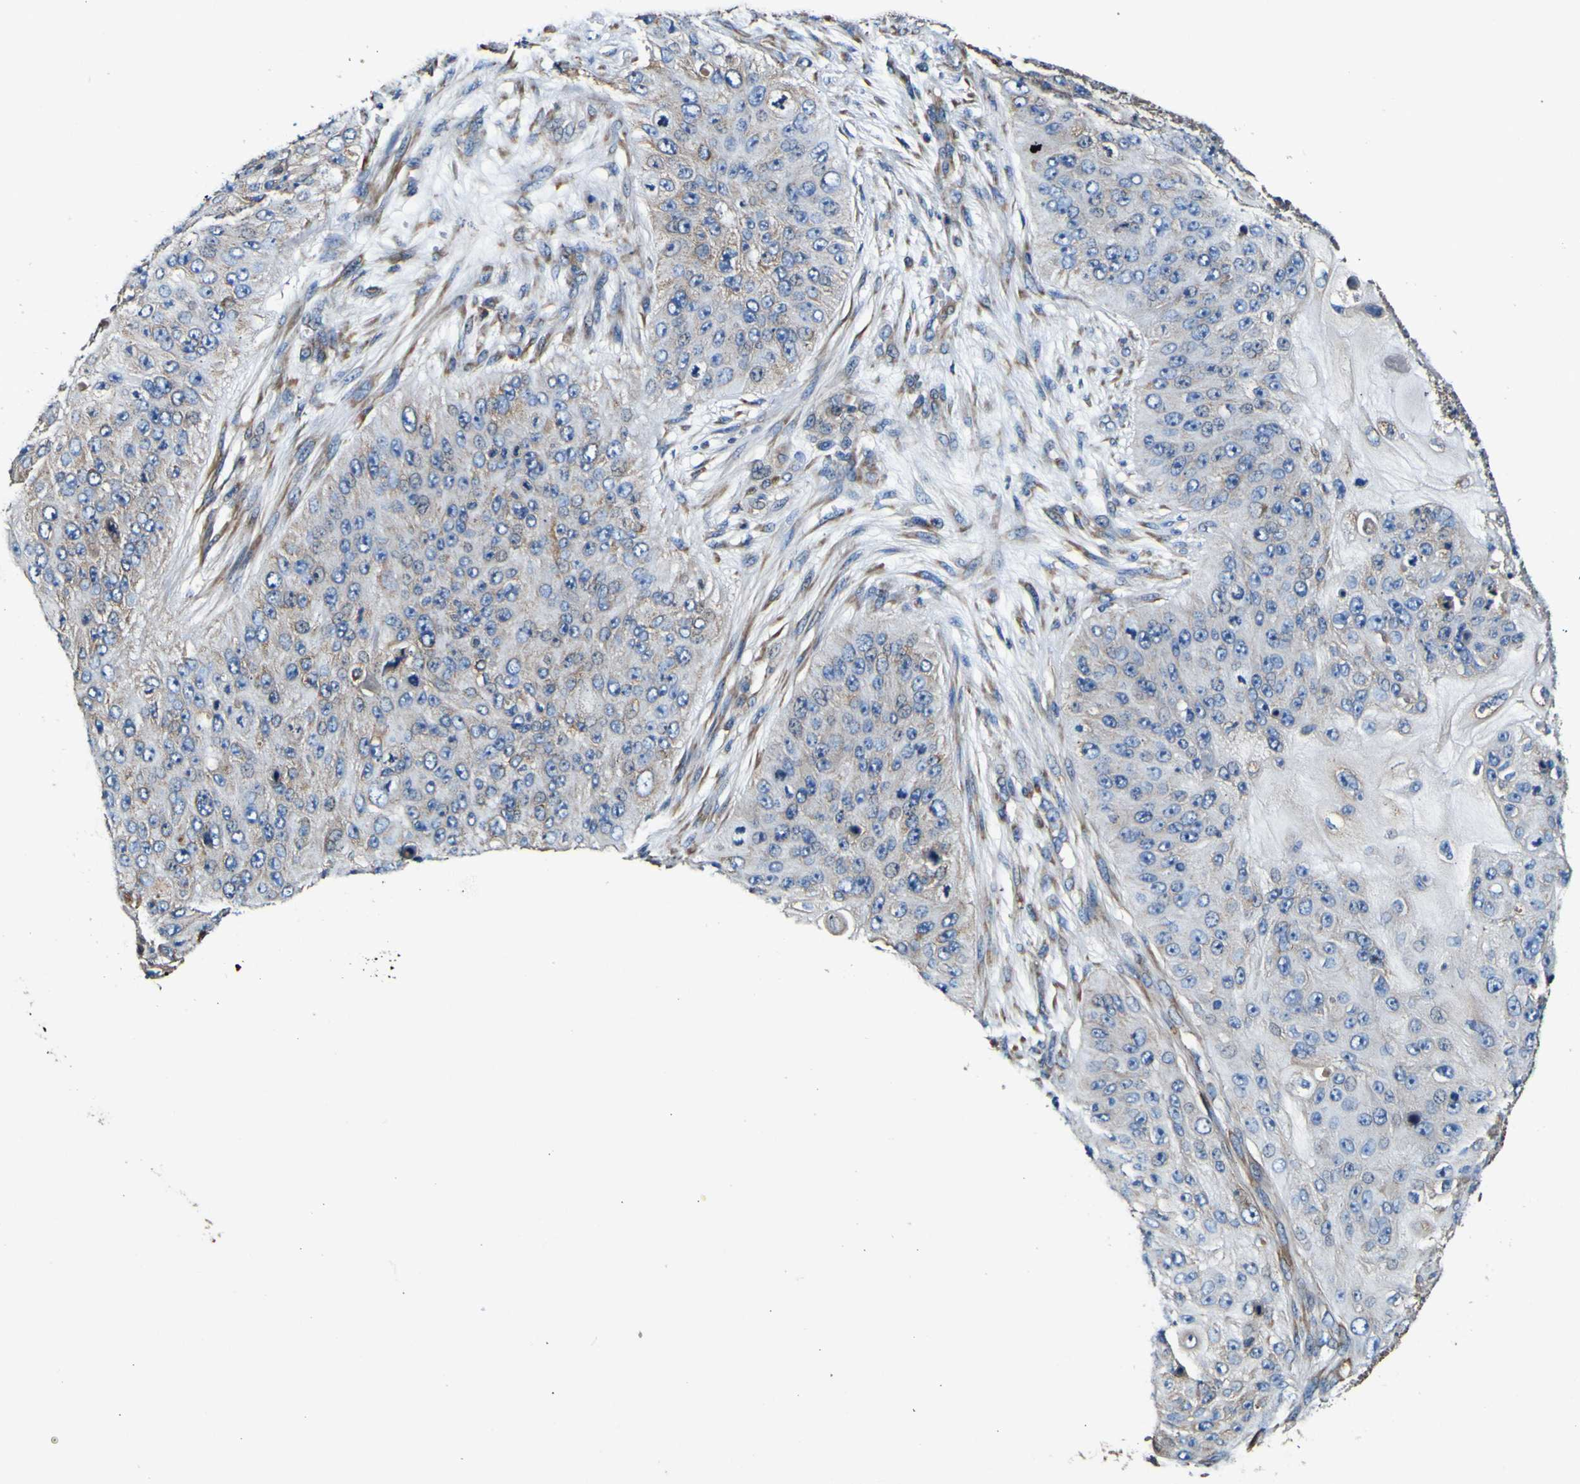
{"staining": {"intensity": "moderate", "quantity": "25%-75%", "location": "cytoplasmic/membranous"}, "tissue": "skin cancer", "cell_type": "Tumor cells", "image_type": "cancer", "snomed": [{"axis": "morphology", "description": "Squamous cell carcinoma, NOS"}, {"axis": "topography", "description": "Skin"}], "caption": "There is medium levels of moderate cytoplasmic/membranous expression in tumor cells of squamous cell carcinoma (skin), as demonstrated by immunohistochemical staining (brown color).", "gene": "INPP5A", "patient": {"sex": "female", "age": 80}}